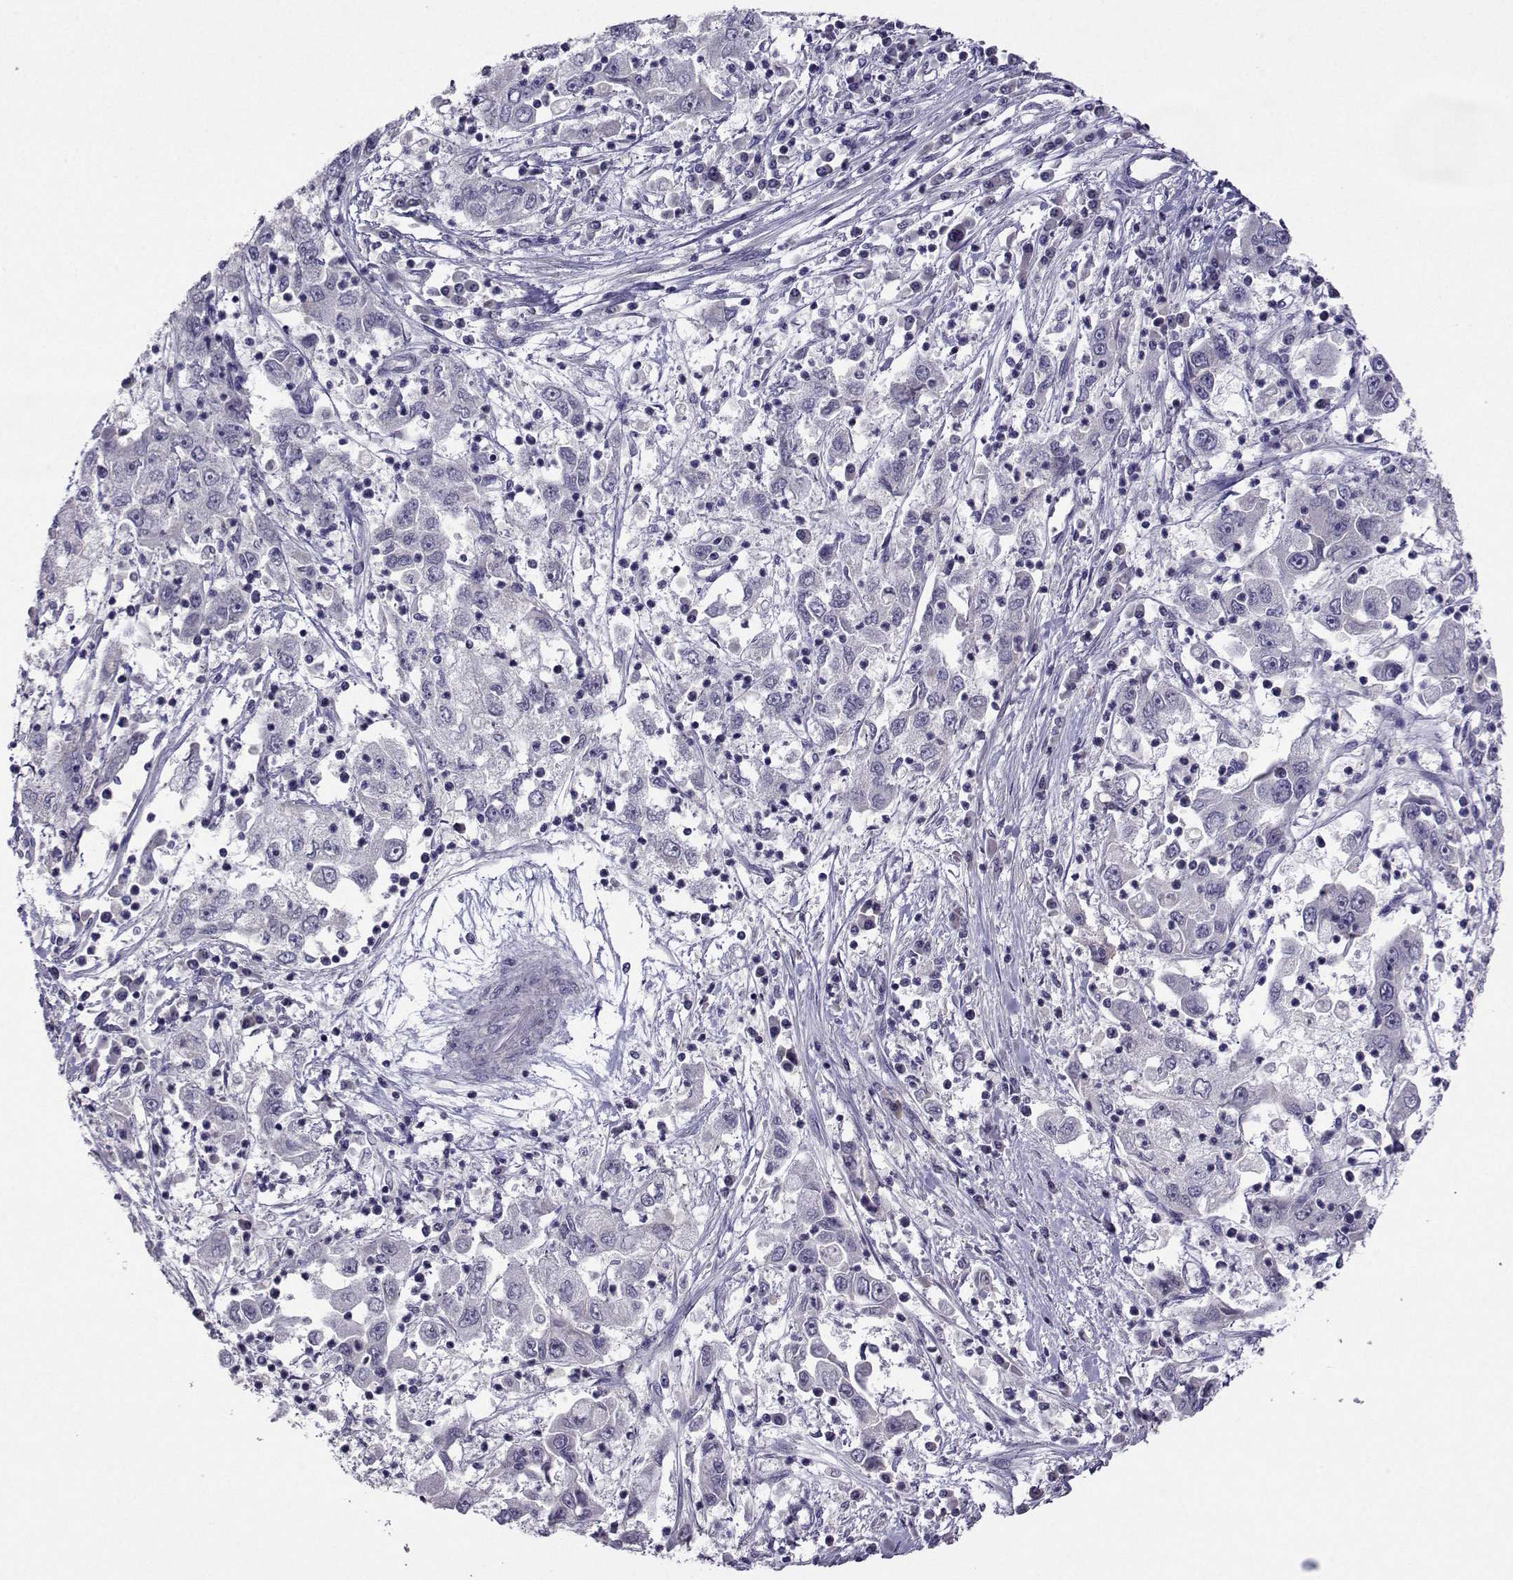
{"staining": {"intensity": "negative", "quantity": "none", "location": "none"}, "tissue": "cervical cancer", "cell_type": "Tumor cells", "image_type": "cancer", "snomed": [{"axis": "morphology", "description": "Squamous cell carcinoma, NOS"}, {"axis": "topography", "description": "Cervix"}], "caption": "The photomicrograph displays no significant expression in tumor cells of cervical cancer.", "gene": "DDX20", "patient": {"sex": "female", "age": 36}}